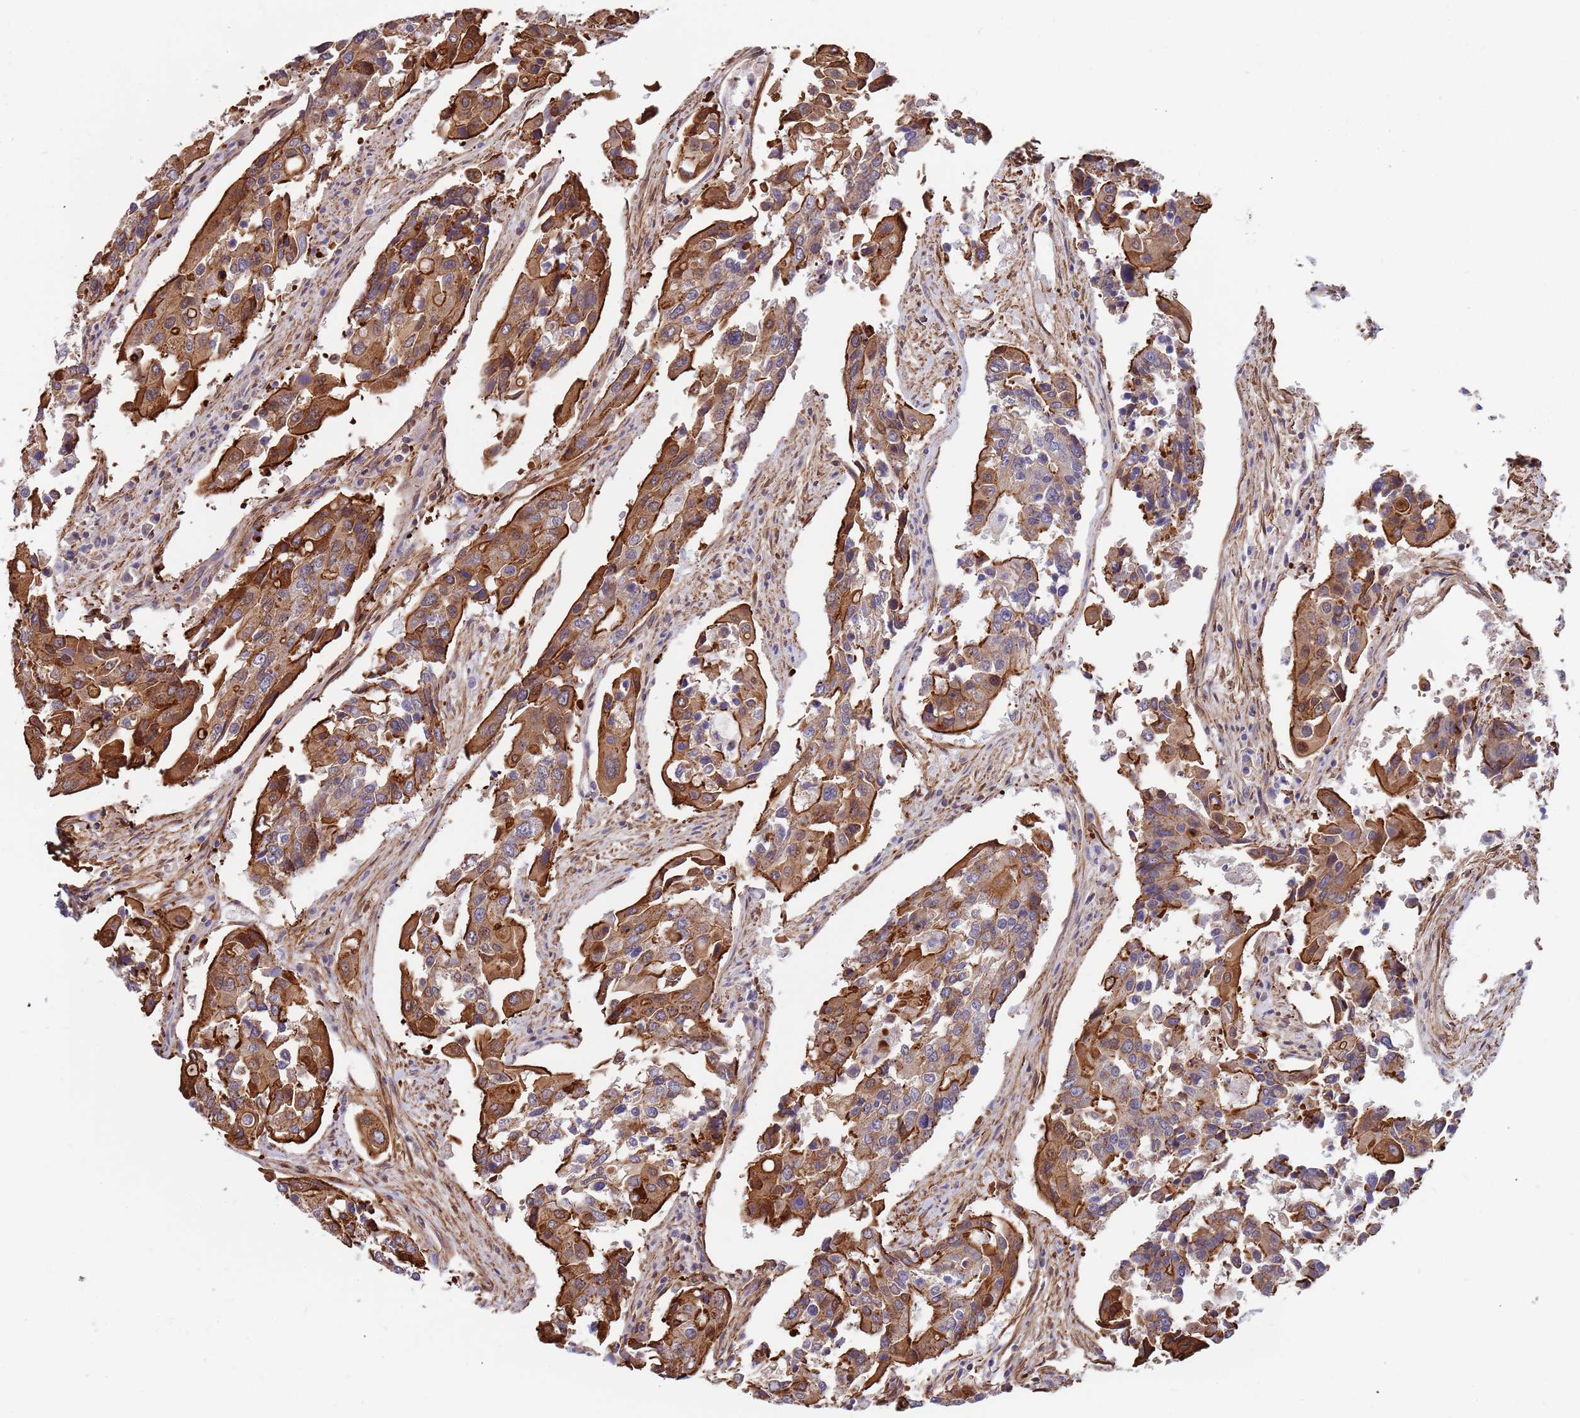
{"staining": {"intensity": "strong", "quantity": ">75%", "location": "cytoplasmic/membranous"}, "tissue": "colorectal cancer", "cell_type": "Tumor cells", "image_type": "cancer", "snomed": [{"axis": "morphology", "description": "Adenocarcinoma, NOS"}, {"axis": "topography", "description": "Colon"}], "caption": "A high-resolution image shows immunohistochemistry staining of colorectal adenocarcinoma, which shows strong cytoplasmic/membranous positivity in about >75% of tumor cells.", "gene": "GFRAL", "patient": {"sex": "male", "age": 77}}